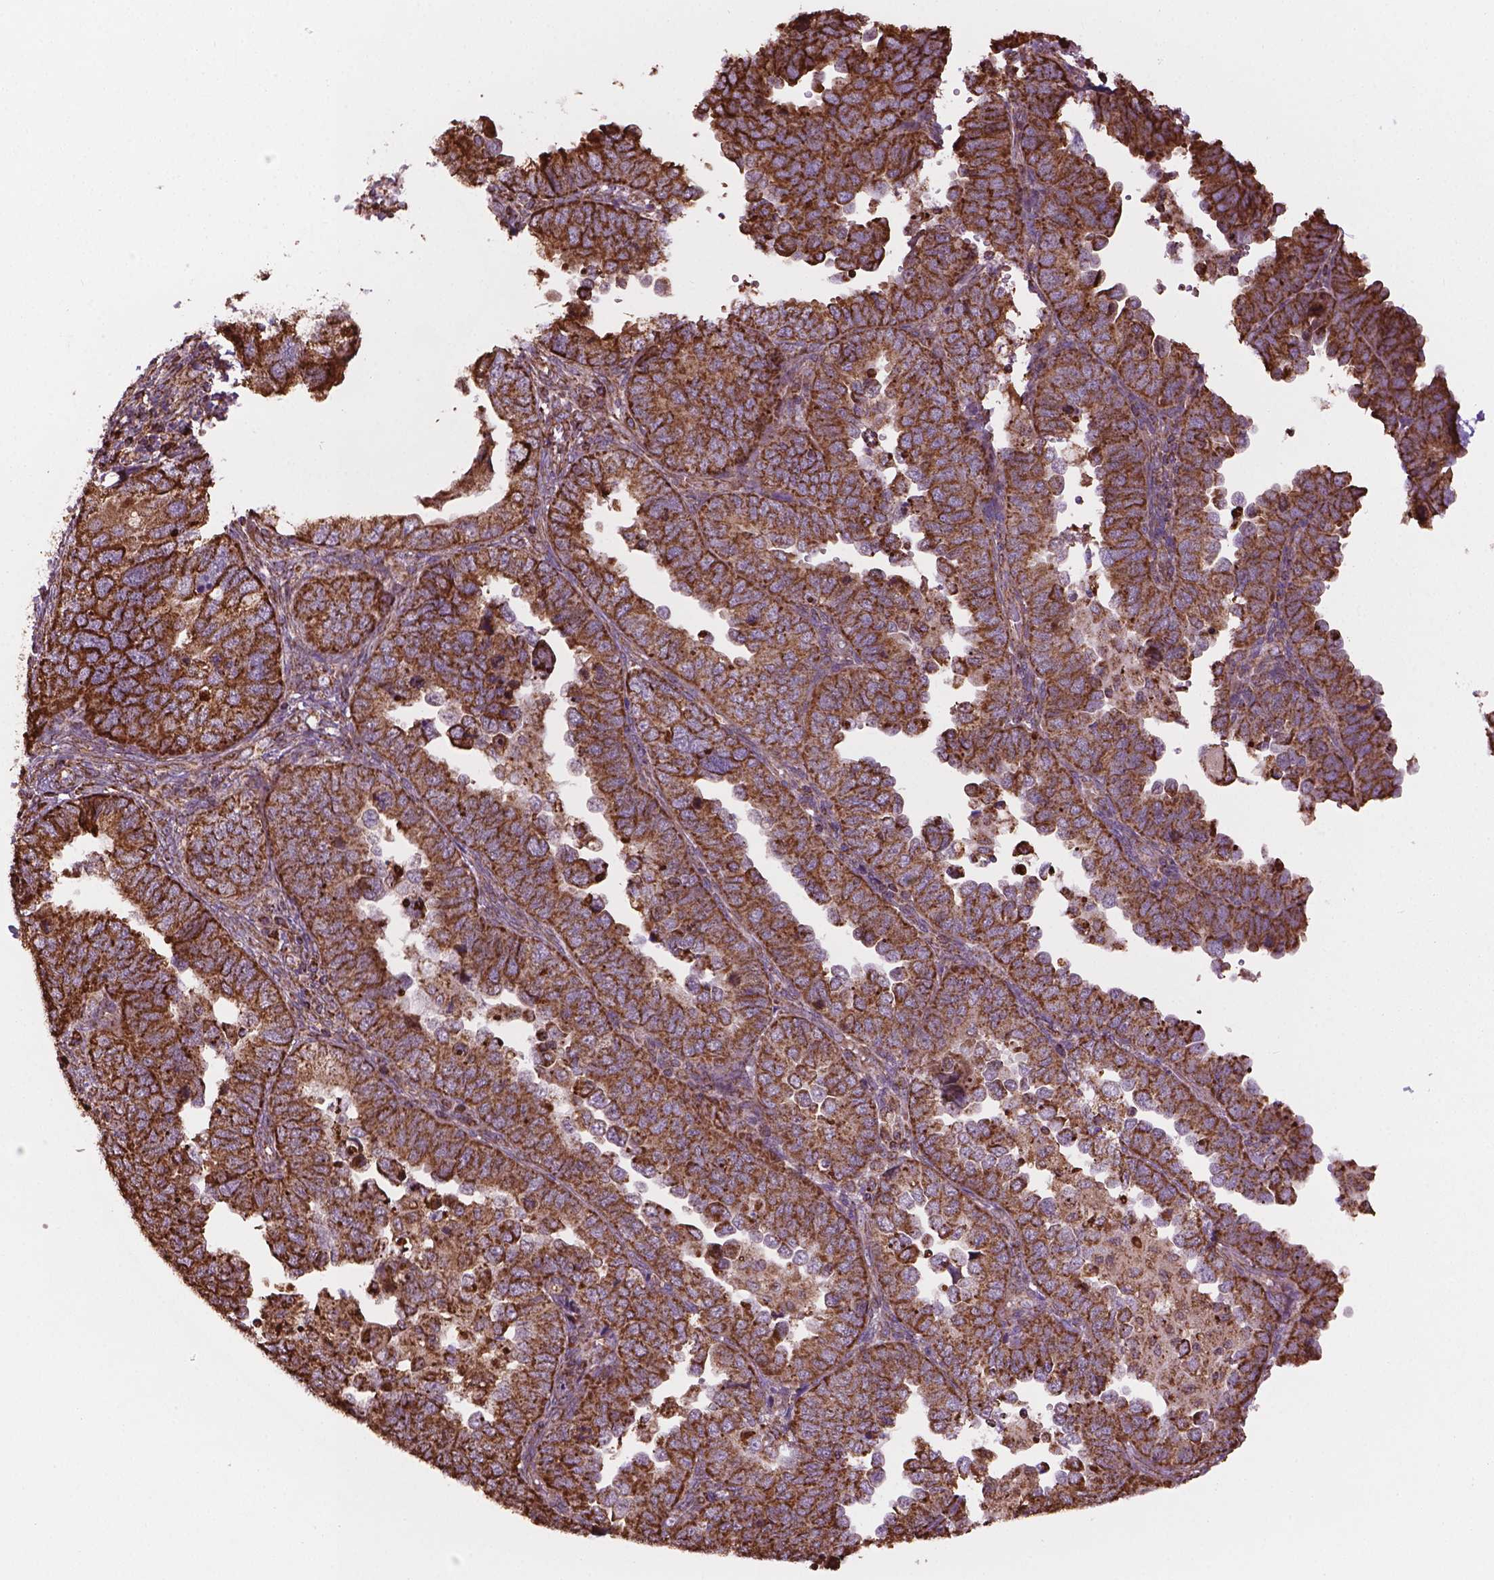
{"staining": {"intensity": "moderate", "quantity": ">75%", "location": "cytoplasmic/membranous"}, "tissue": "endometrial cancer", "cell_type": "Tumor cells", "image_type": "cancer", "snomed": [{"axis": "morphology", "description": "Adenocarcinoma, NOS"}, {"axis": "topography", "description": "Endometrium"}], "caption": "Endometrial cancer (adenocarcinoma) stained with IHC displays moderate cytoplasmic/membranous staining in about >75% of tumor cells.", "gene": "HS3ST3A1", "patient": {"sex": "female", "age": 79}}